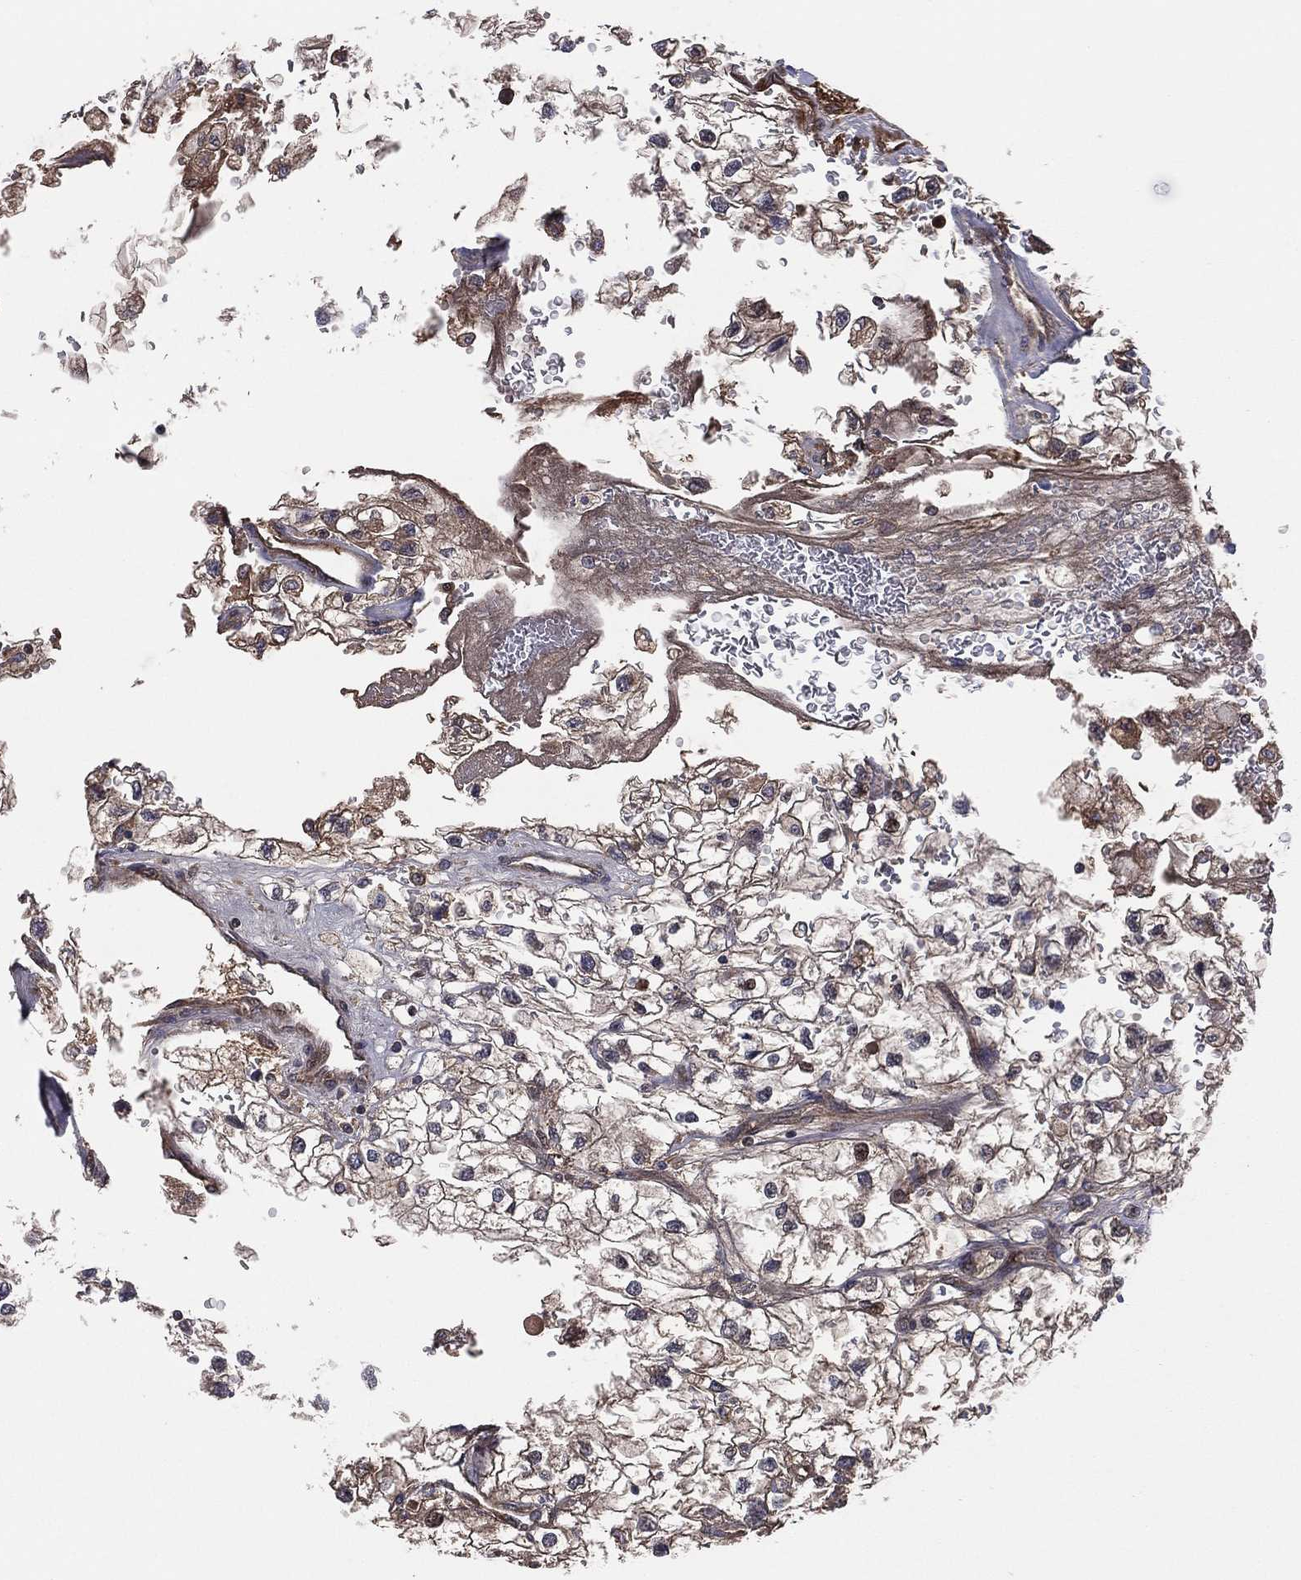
{"staining": {"intensity": "moderate", "quantity": "25%-75%", "location": "cytoplasmic/membranous"}, "tissue": "renal cancer", "cell_type": "Tumor cells", "image_type": "cancer", "snomed": [{"axis": "morphology", "description": "Adenocarcinoma, NOS"}, {"axis": "topography", "description": "Kidney"}], "caption": "Approximately 25%-75% of tumor cells in human renal cancer (adenocarcinoma) display moderate cytoplasmic/membranous protein staining as visualized by brown immunohistochemical staining.", "gene": "SNCG", "patient": {"sex": "male", "age": 59}}